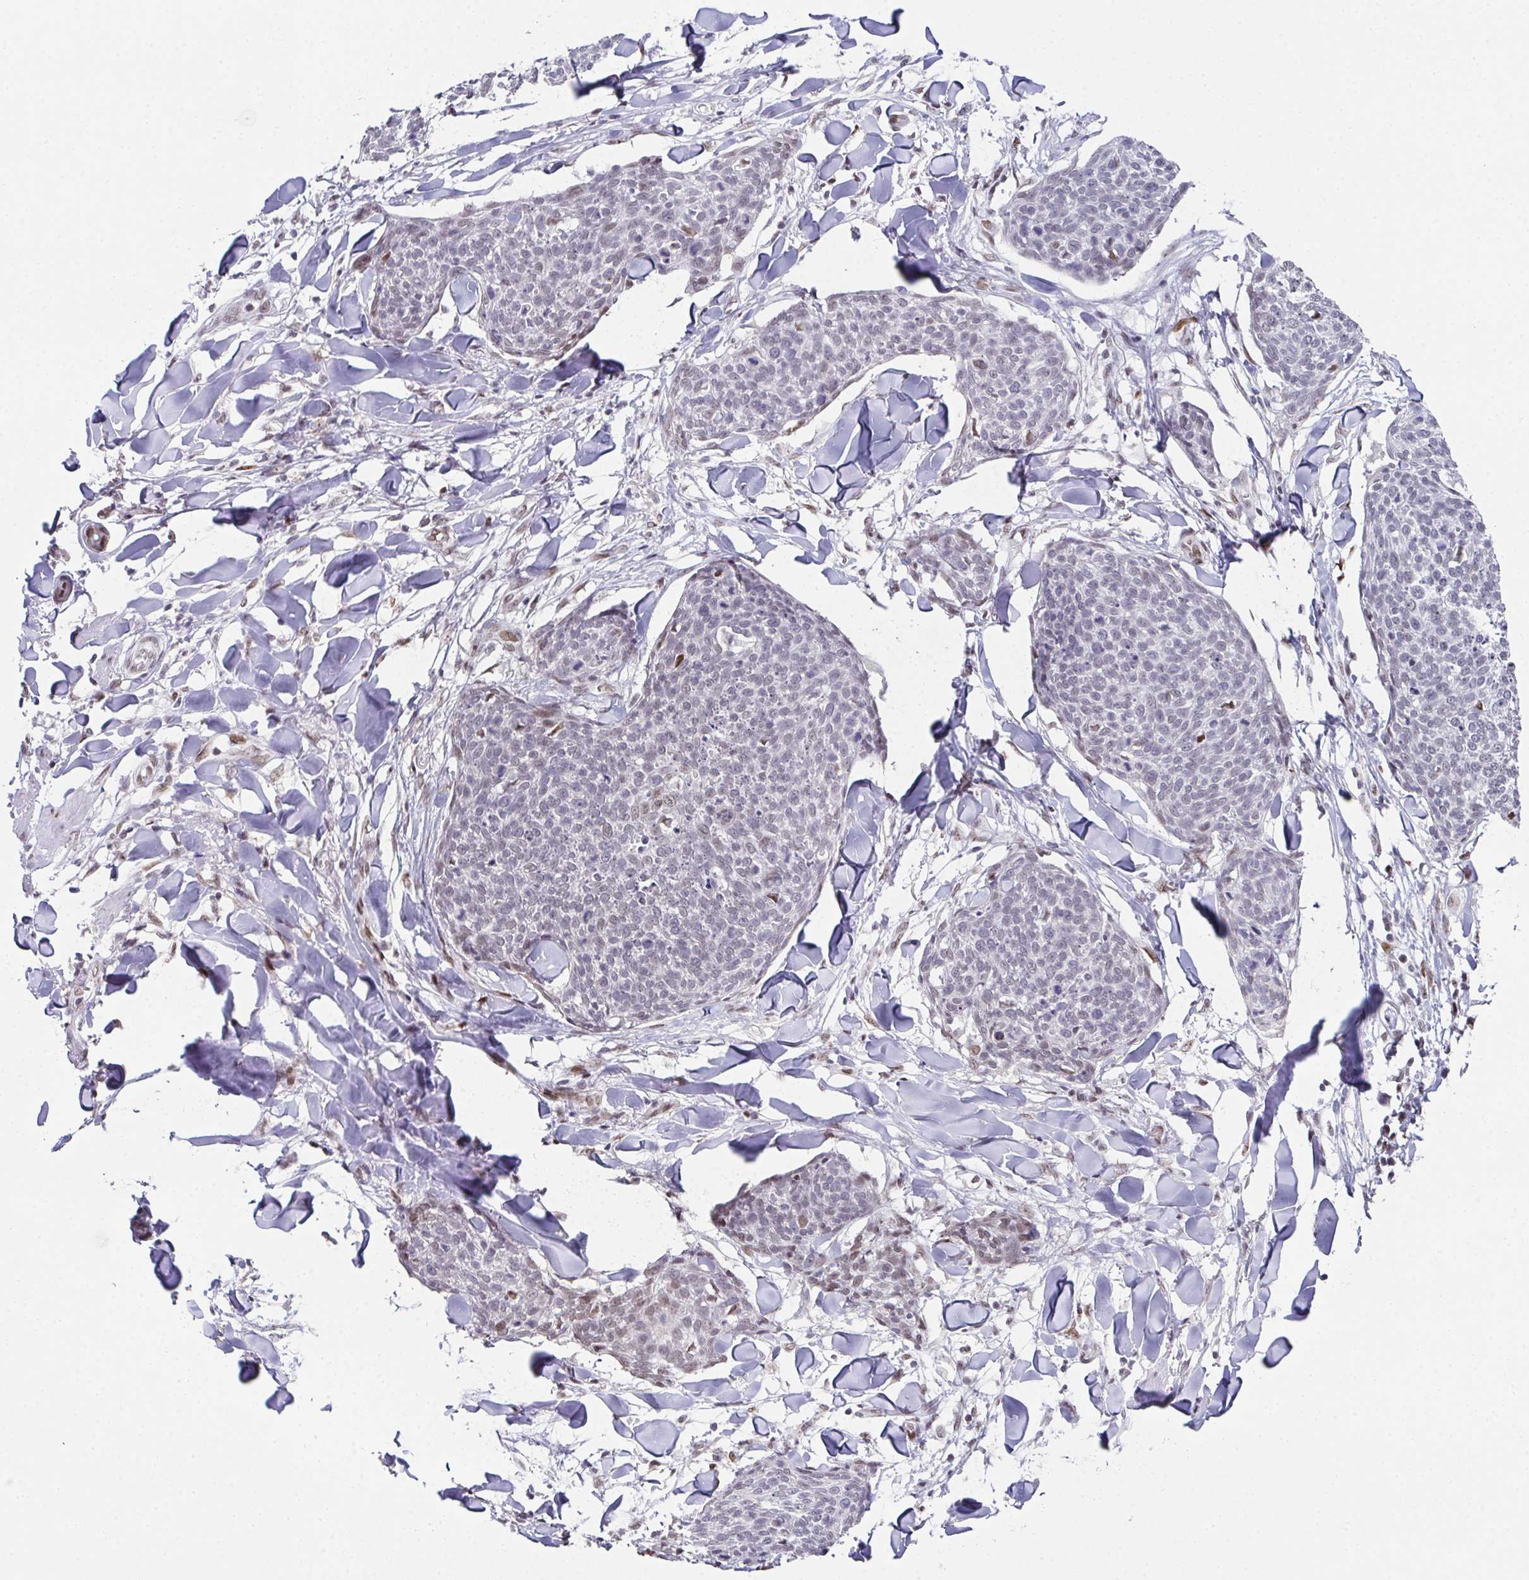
{"staining": {"intensity": "weak", "quantity": "<25%", "location": "nuclear"}, "tissue": "skin cancer", "cell_type": "Tumor cells", "image_type": "cancer", "snomed": [{"axis": "morphology", "description": "Squamous cell carcinoma, NOS"}, {"axis": "topography", "description": "Skin"}, {"axis": "topography", "description": "Vulva"}], "caption": "High power microscopy image of an immunohistochemistry micrograph of skin squamous cell carcinoma, revealing no significant positivity in tumor cells.", "gene": "RB1", "patient": {"sex": "female", "age": 75}}